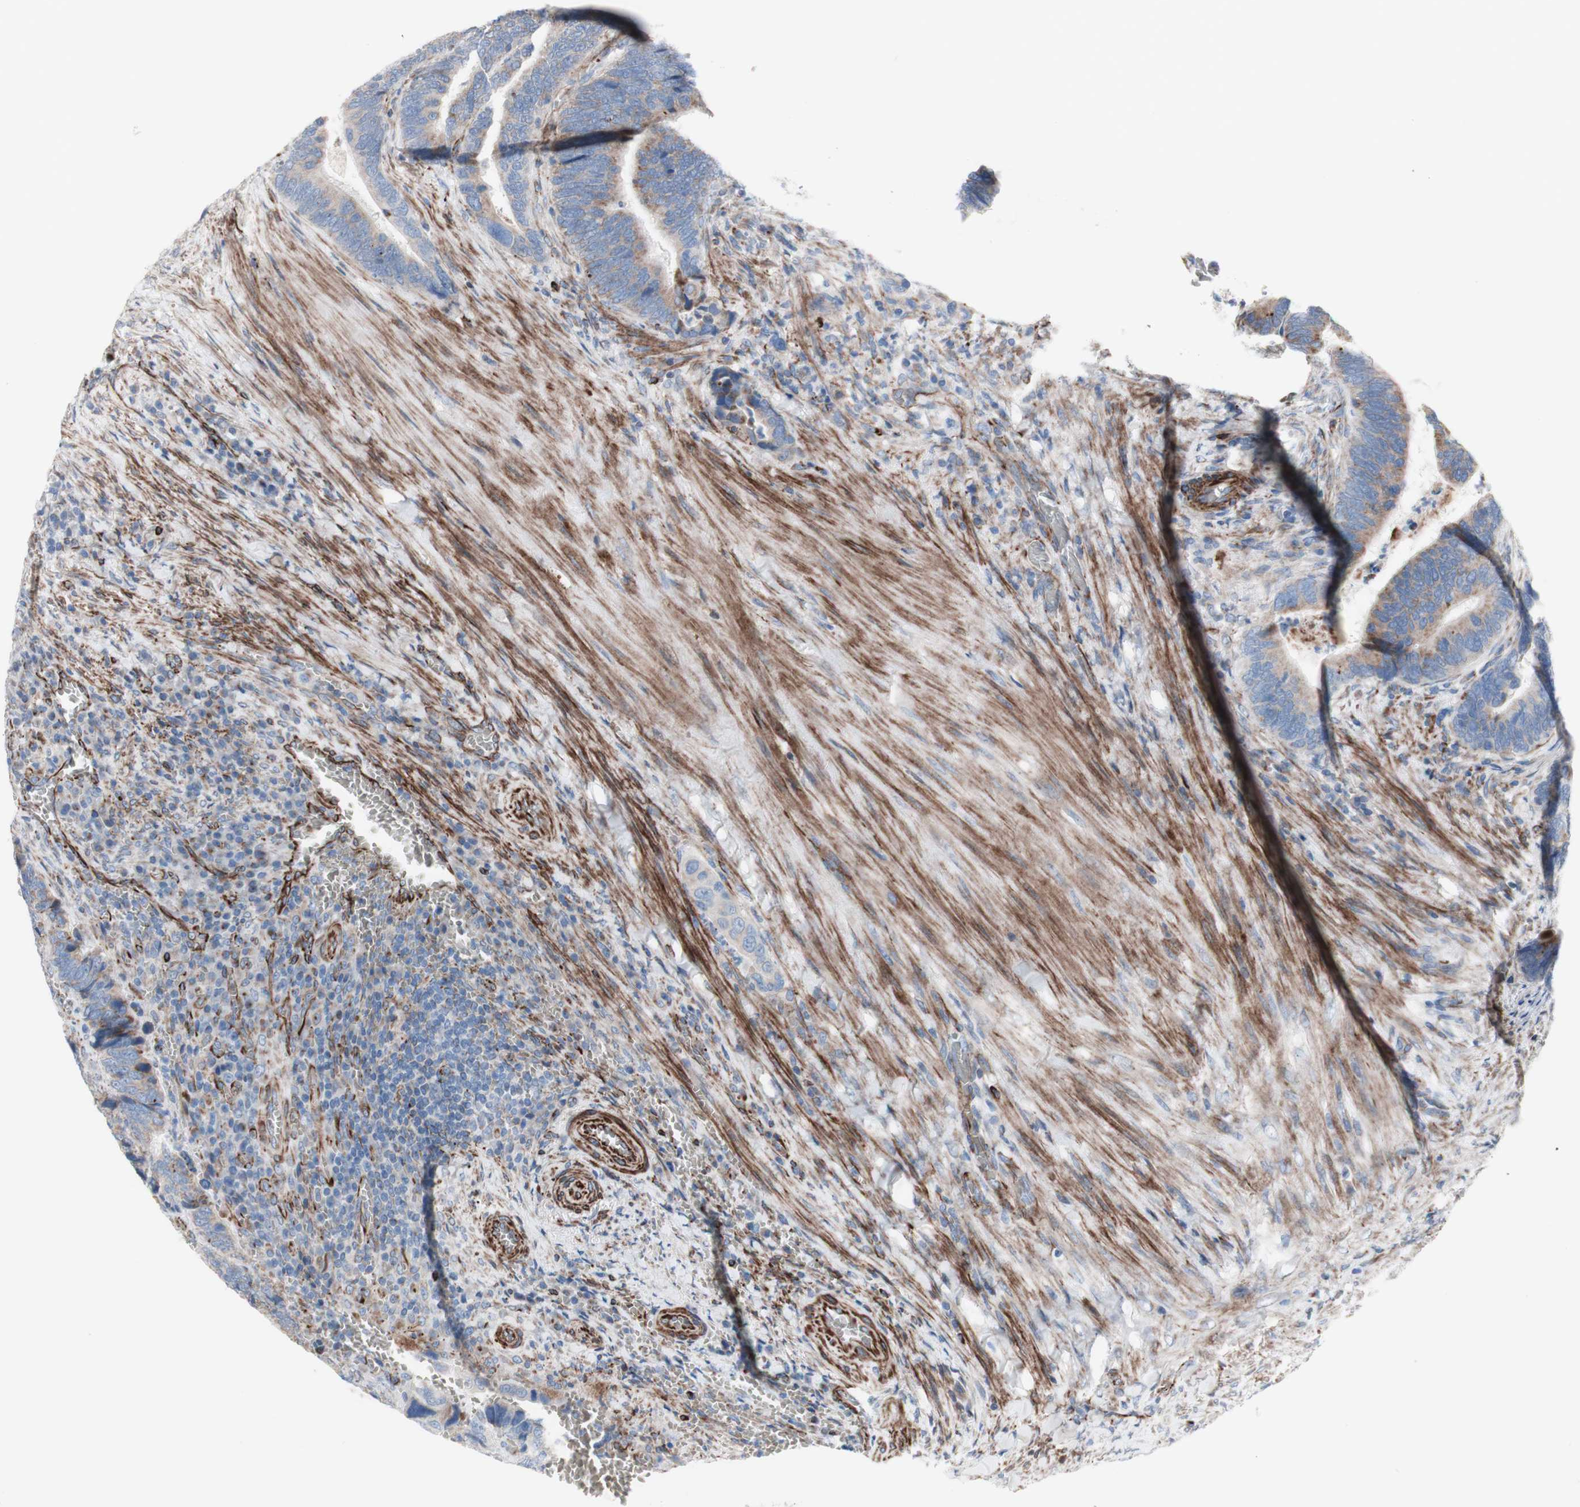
{"staining": {"intensity": "moderate", "quantity": "<25%", "location": "cytoplasmic/membranous"}, "tissue": "colorectal cancer", "cell_type": "Tumor cells", "image_type": "cancer", "snomed": [{"axis": "morphology", "description": "Adenocarcinoma, NOS"}, {"axis": "topography", "description": "Colon"}], "caption": "This is an image of immunohistochemistry staining of colorectal cancer (adenocarcinoma), which shows moderate expression in the cytoplasmic/membranous of tumor cells.", "gene": "AGPAT5", "patient": {"sex": "male", "age": 72}}